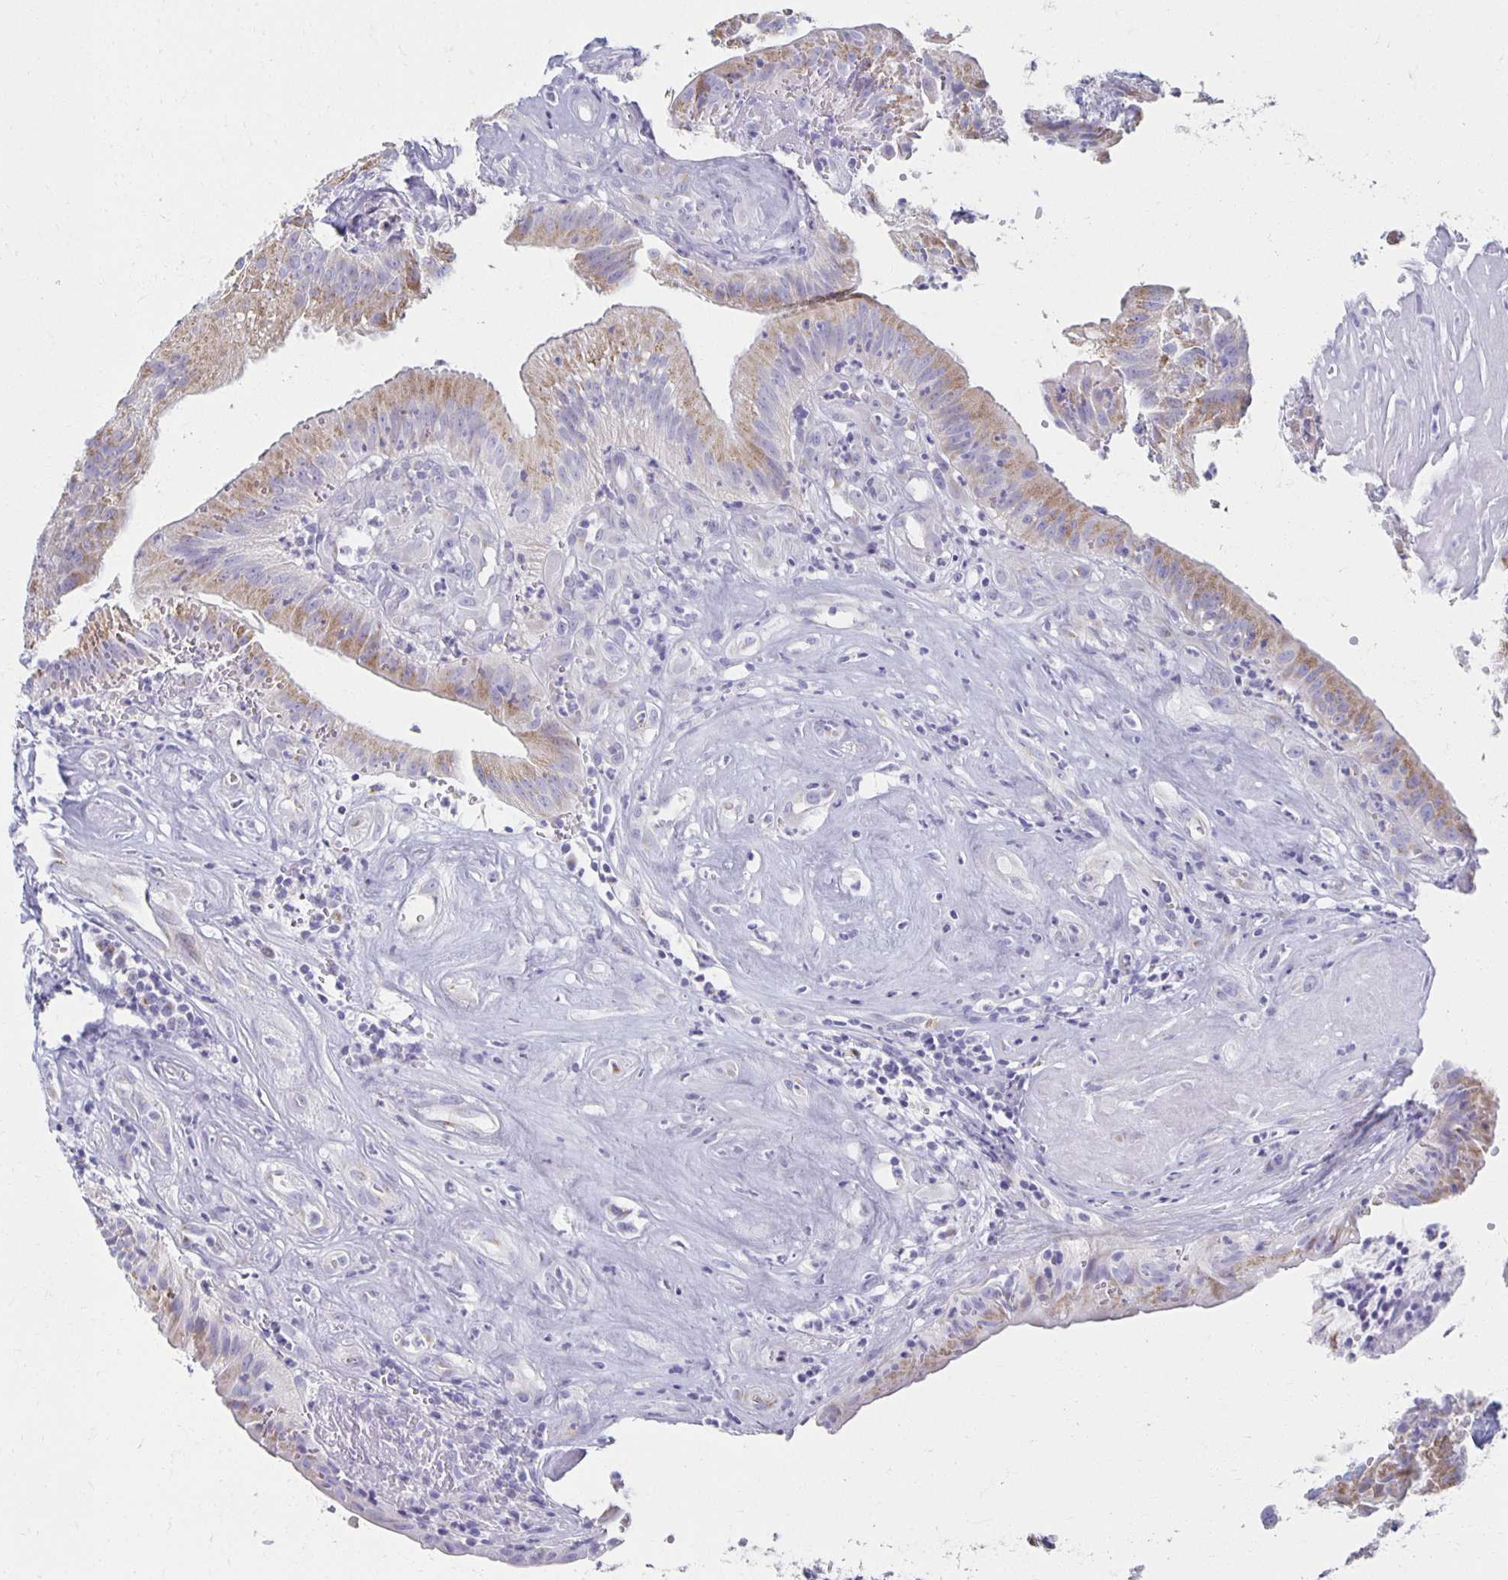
{"staining": {"intensity": "moderate", "quantity": "25%-75%", "location": "cytoplasmic/membranous"}, "tissue": "head and neck cancer", "cell_type": "Tumor cells", "image_type": "cancer", "snomed": [{"axis": "morphology", "description": "Adenocarcinoma, NOS"}, {"axis": "topography", "description": "Head-Neck"}], "caption": "Head and neck cancer stained for a protein shows moderate cytoplasmic/membranous positivity in tumor cells. (IHC, brightfield microscopy, high magnification).", "gene": "TEX44", "patient": {"sex": "male", "age": 44}}